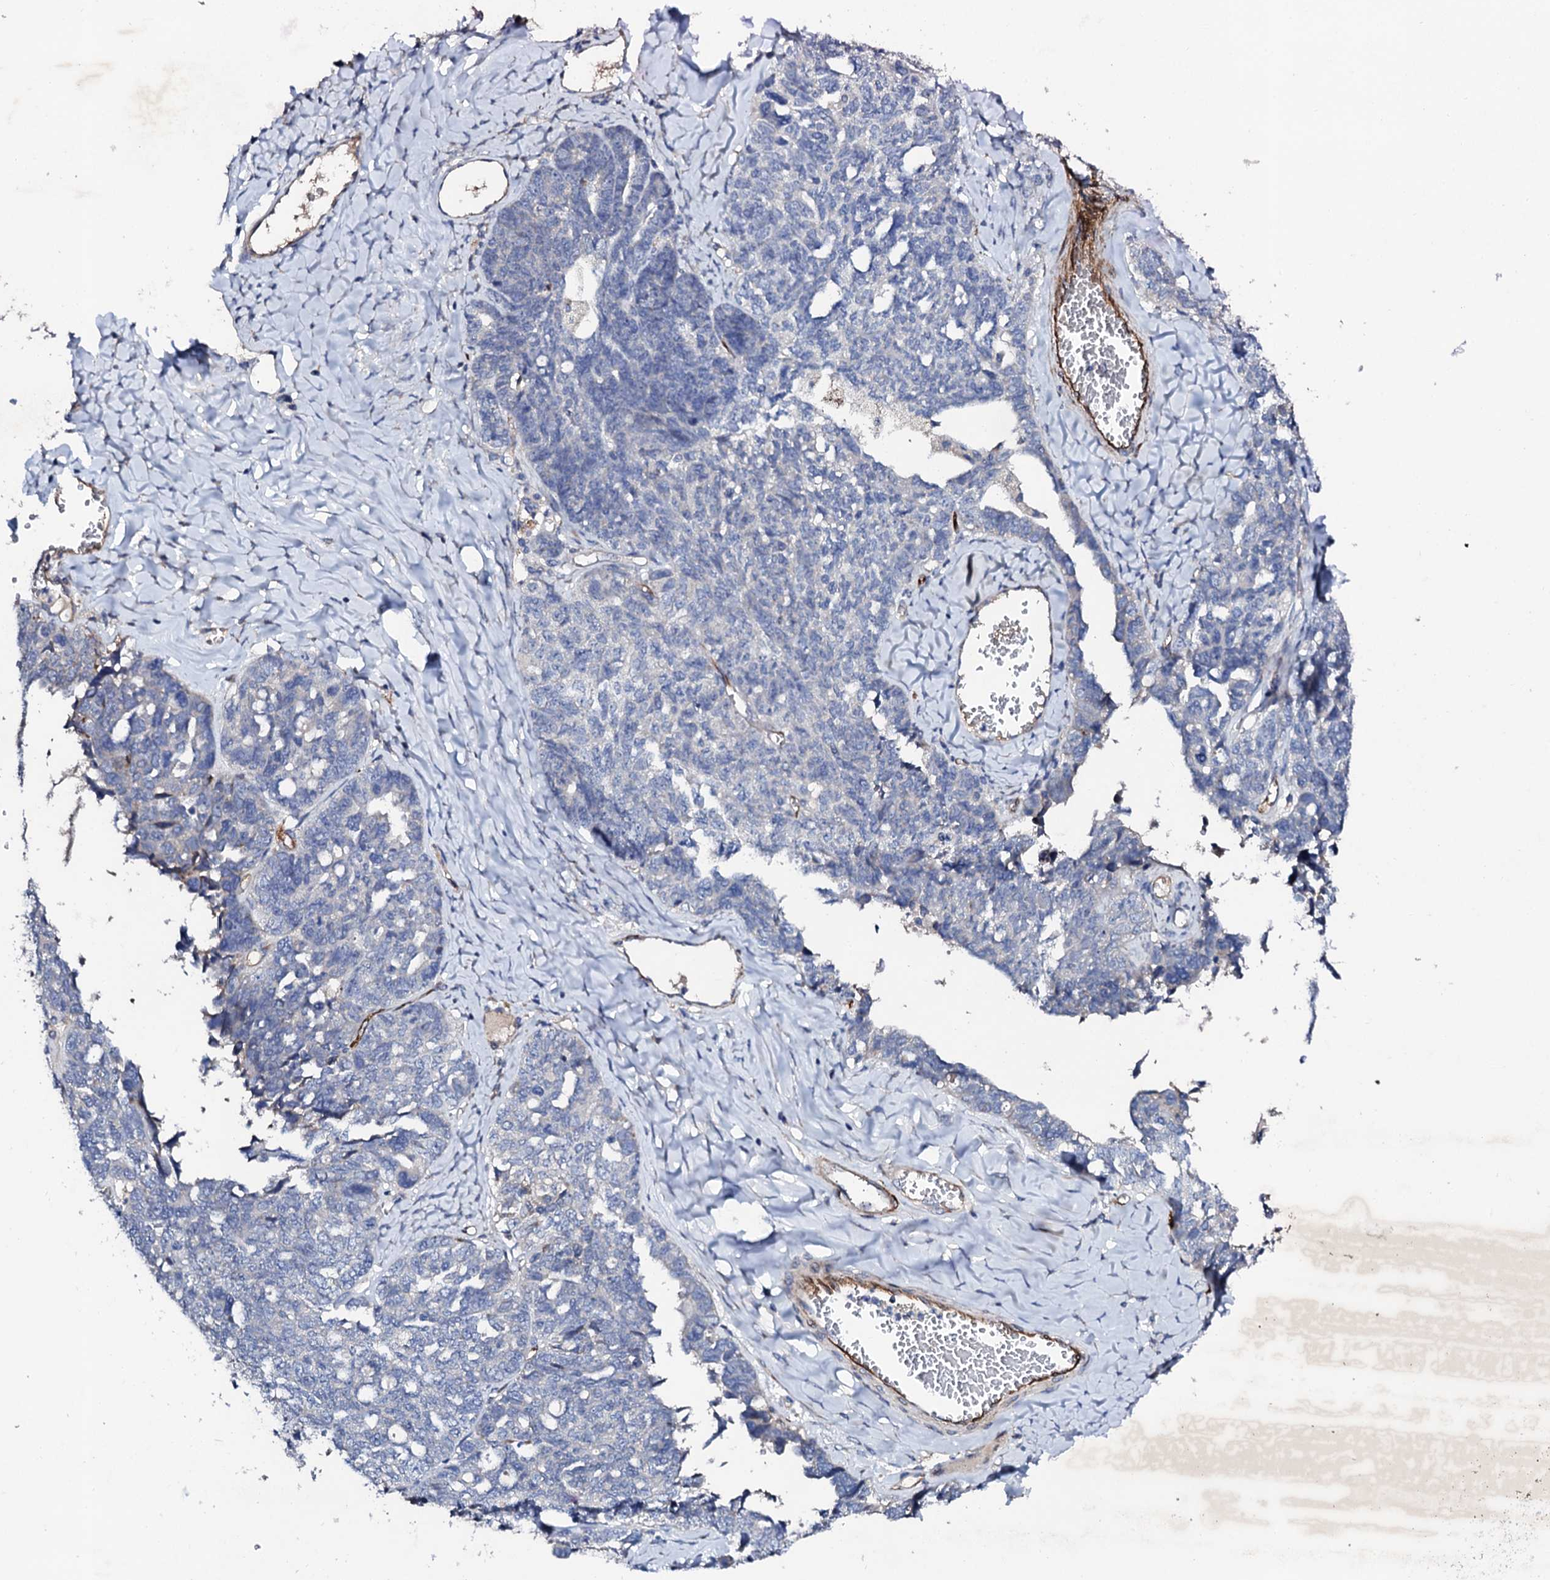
{"staining": {"intensity": "negative", "quantity": "none", "location": "none"}, "tissue": "ovarian cancer", "cell_type": "Tumor cells", "image_type": "cancer", "snomed": [{"axis": "morphology", "description": "Cystadenocarcinoma, serous, NOS"}, {"axis": "topography", "description": "Ovary"}], "caption": "This image is of ovarian cancer (serous cystadenocarcinoma) stained with IHC to label a protein in brown with the nuclei are counter-stained blue. There is no positivity in tumor cells.", "gene": "DBX1", "patient": {"sex": "female", "age": 79}}